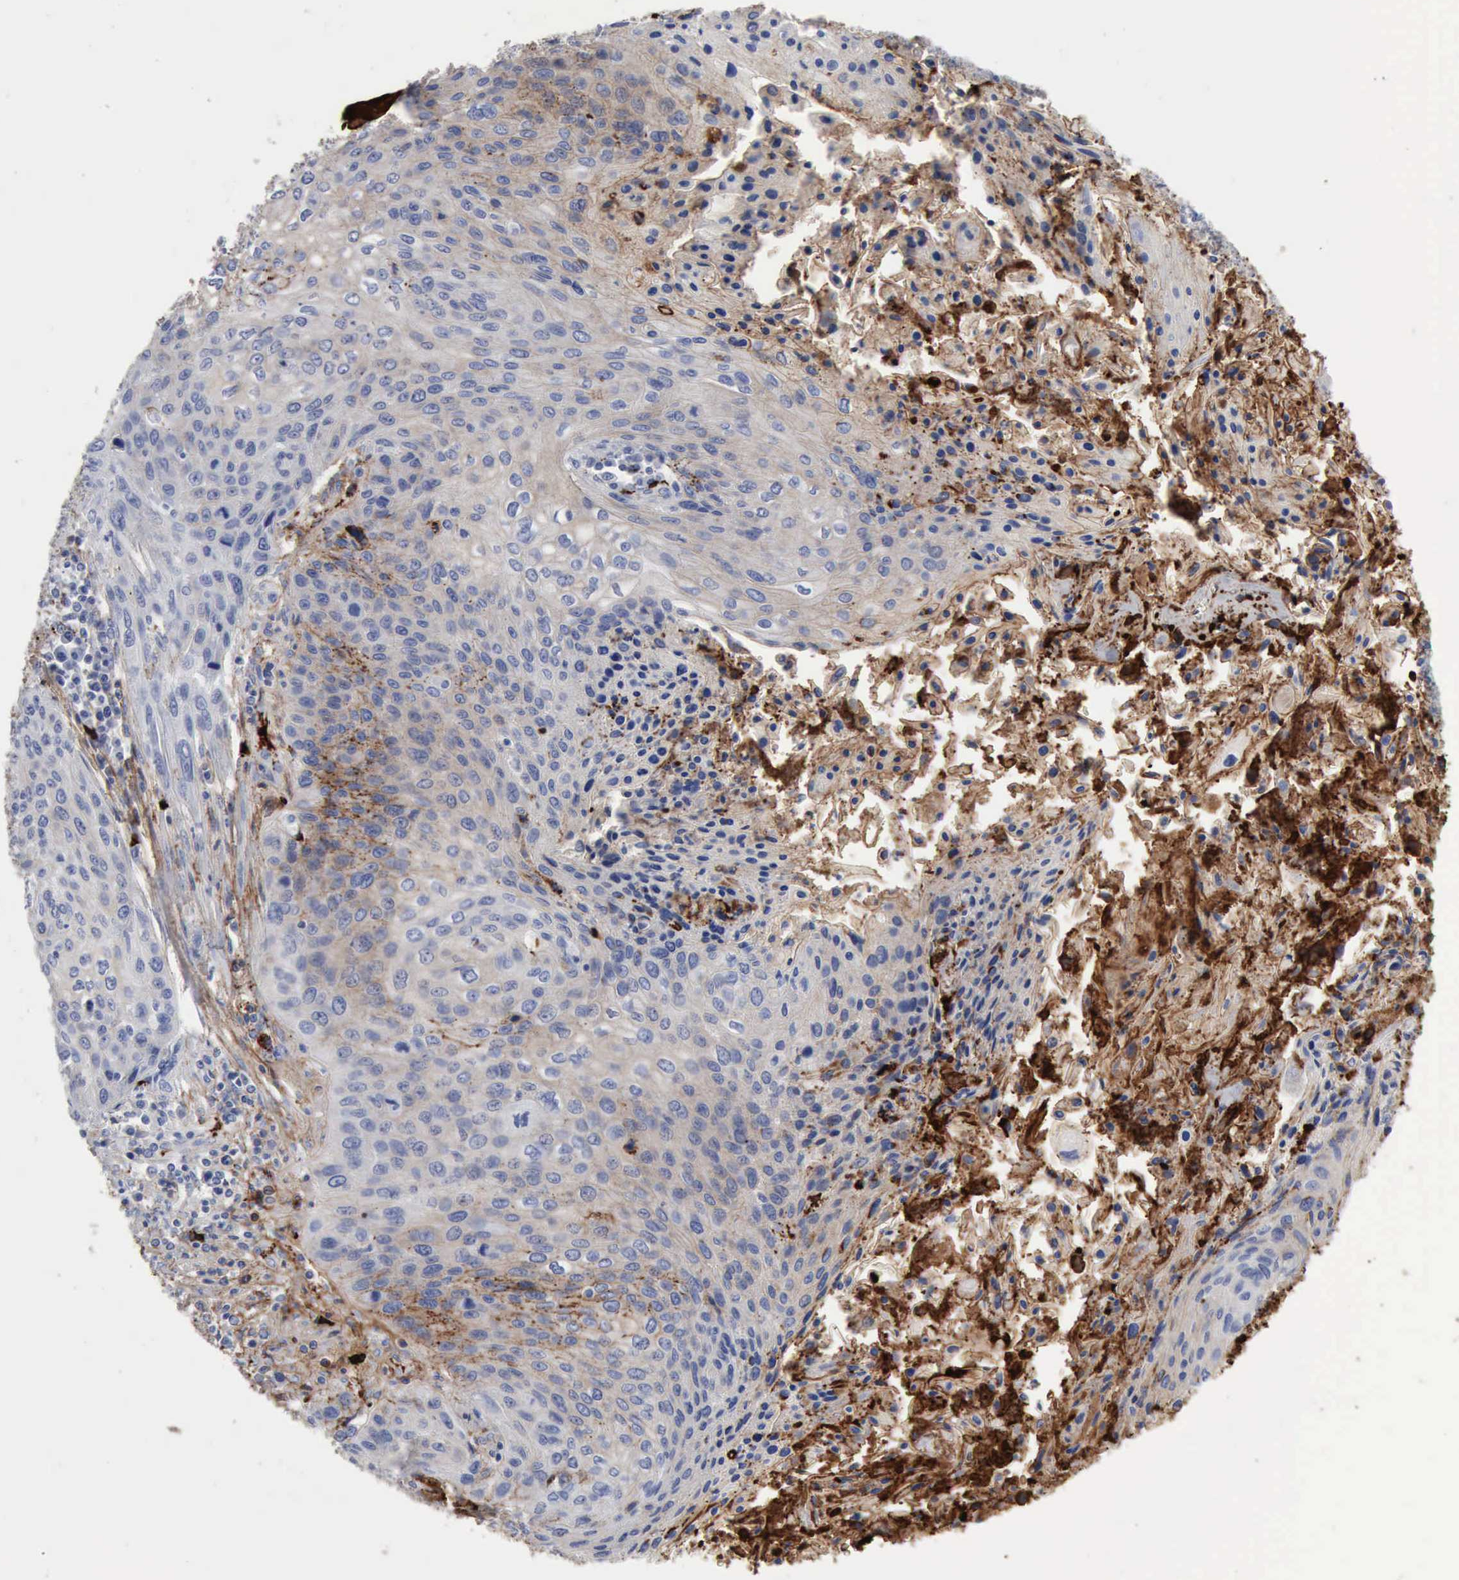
{"staining": {"intensity": "negative", "quantity": "none", "location": "none"}, "tissue": "cervical cancer", "cell_type": "Tumor cells", "image_type": "cancer", "snomed": [{"axis": "morphology", "description": "Squamous cell carcinoma, NOS"}, {"axis": "topography", "description": "Cervix"}], "caption": "Human cervical cancer (squamous cell carcinoma) stained for a protein using immunohistochemistry (IHC) reveals no expression in tumor cells.", "gene": "C4BPA", "patient": {"sex": "female", "age": 32}}